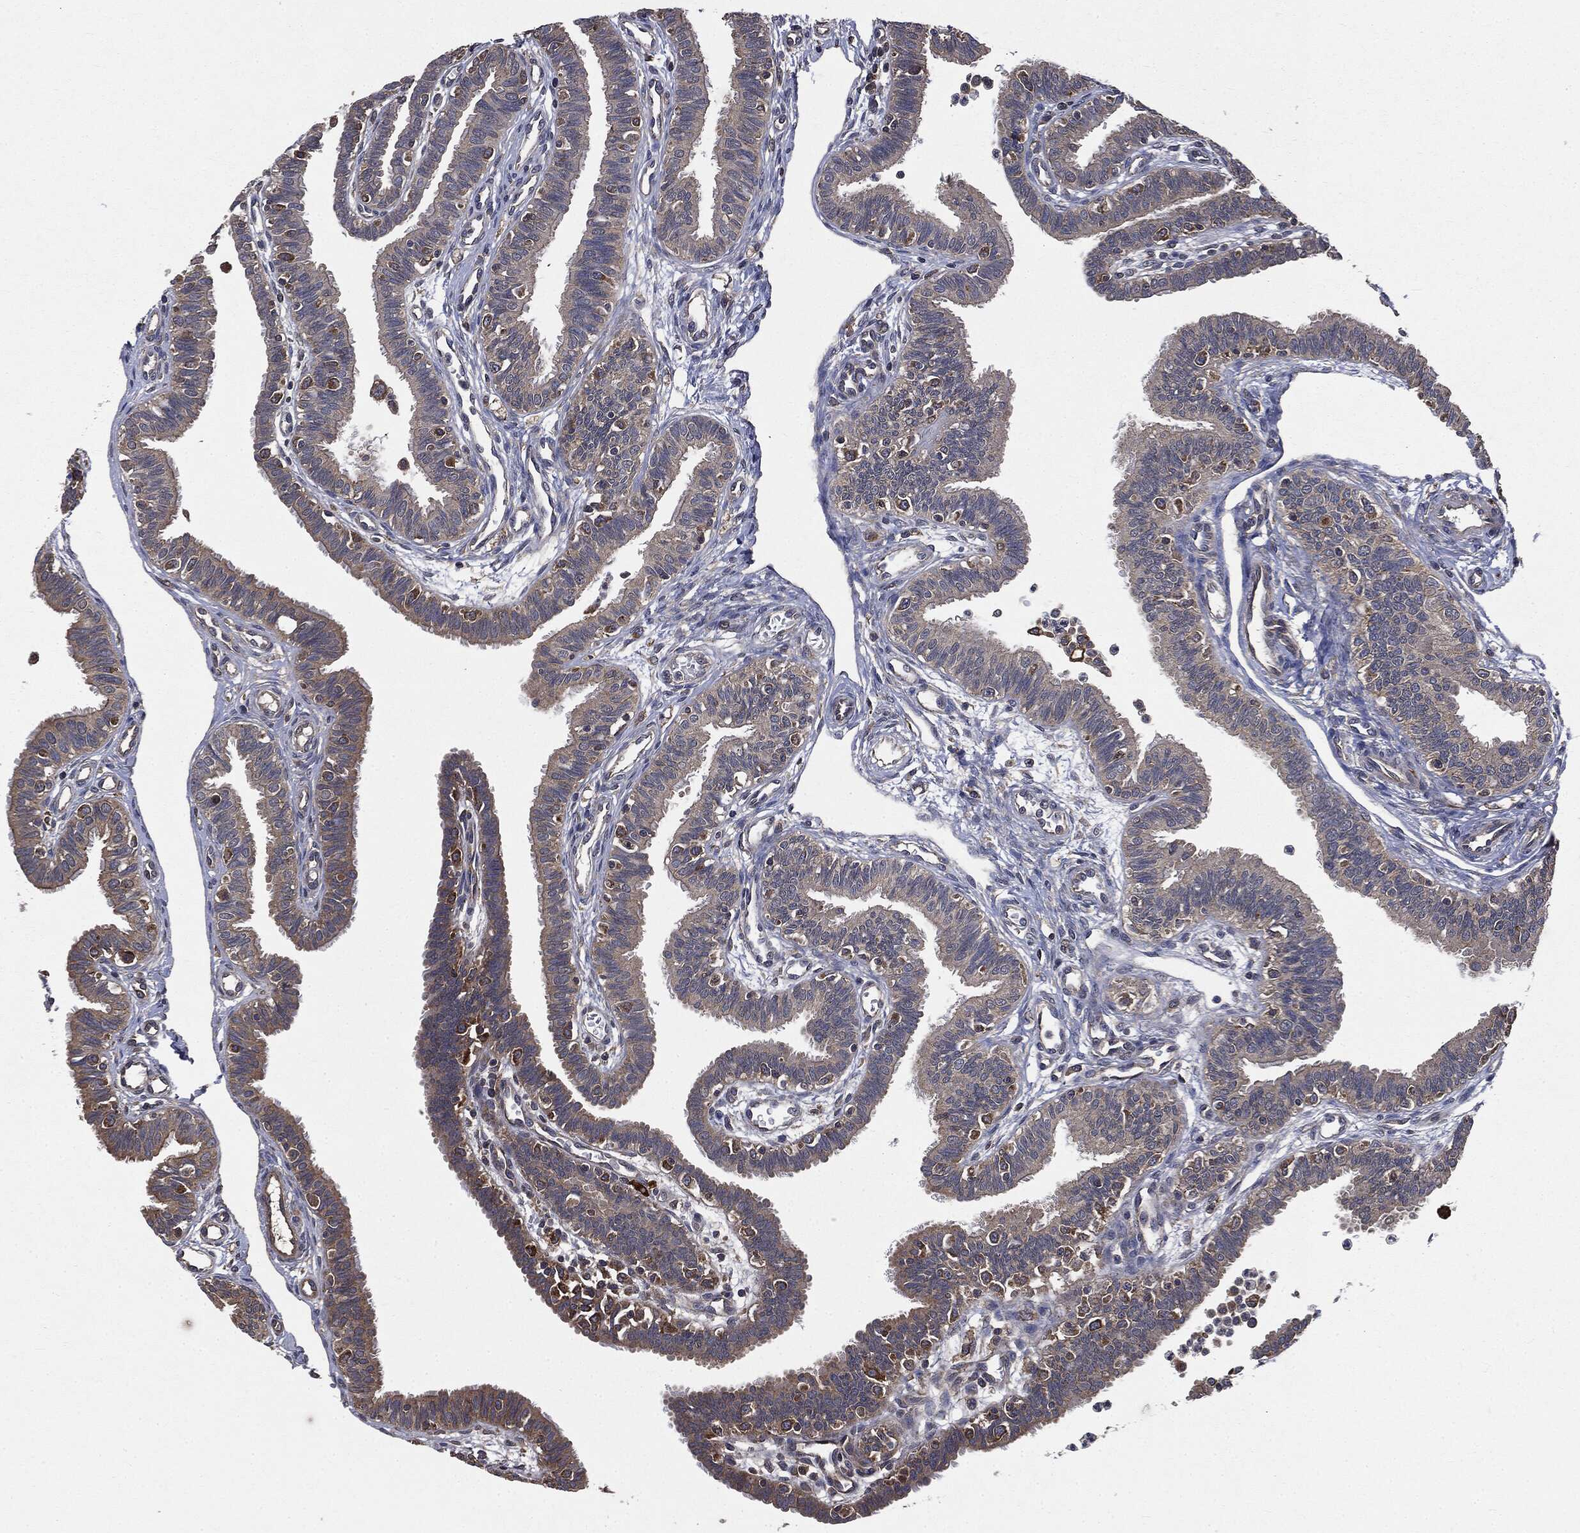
{"staining": {"intensity": "moderate", "quantity": ">75%", "location": "cytoplasmic/membranous"}, "tissue": "fallopian tube", "cell_type": "Glandular cells", "image_type": "normal", "snomed": [{"axis": "morphology", "description": "Normal tissue, NOS"}, {"axis": "topography", "description": "Fallopian tube"}], "caption": "Immunohistochemical staining of benign human fallopian tube displays >75% levels of moderate cytoplasmic/membranous protein expression in about >75% of glandular cells. (Brightfield microscopy of DAB IHC at high magnification).", "gene": "PLOD3", "patient": {"sex": "female", "age": 36}}